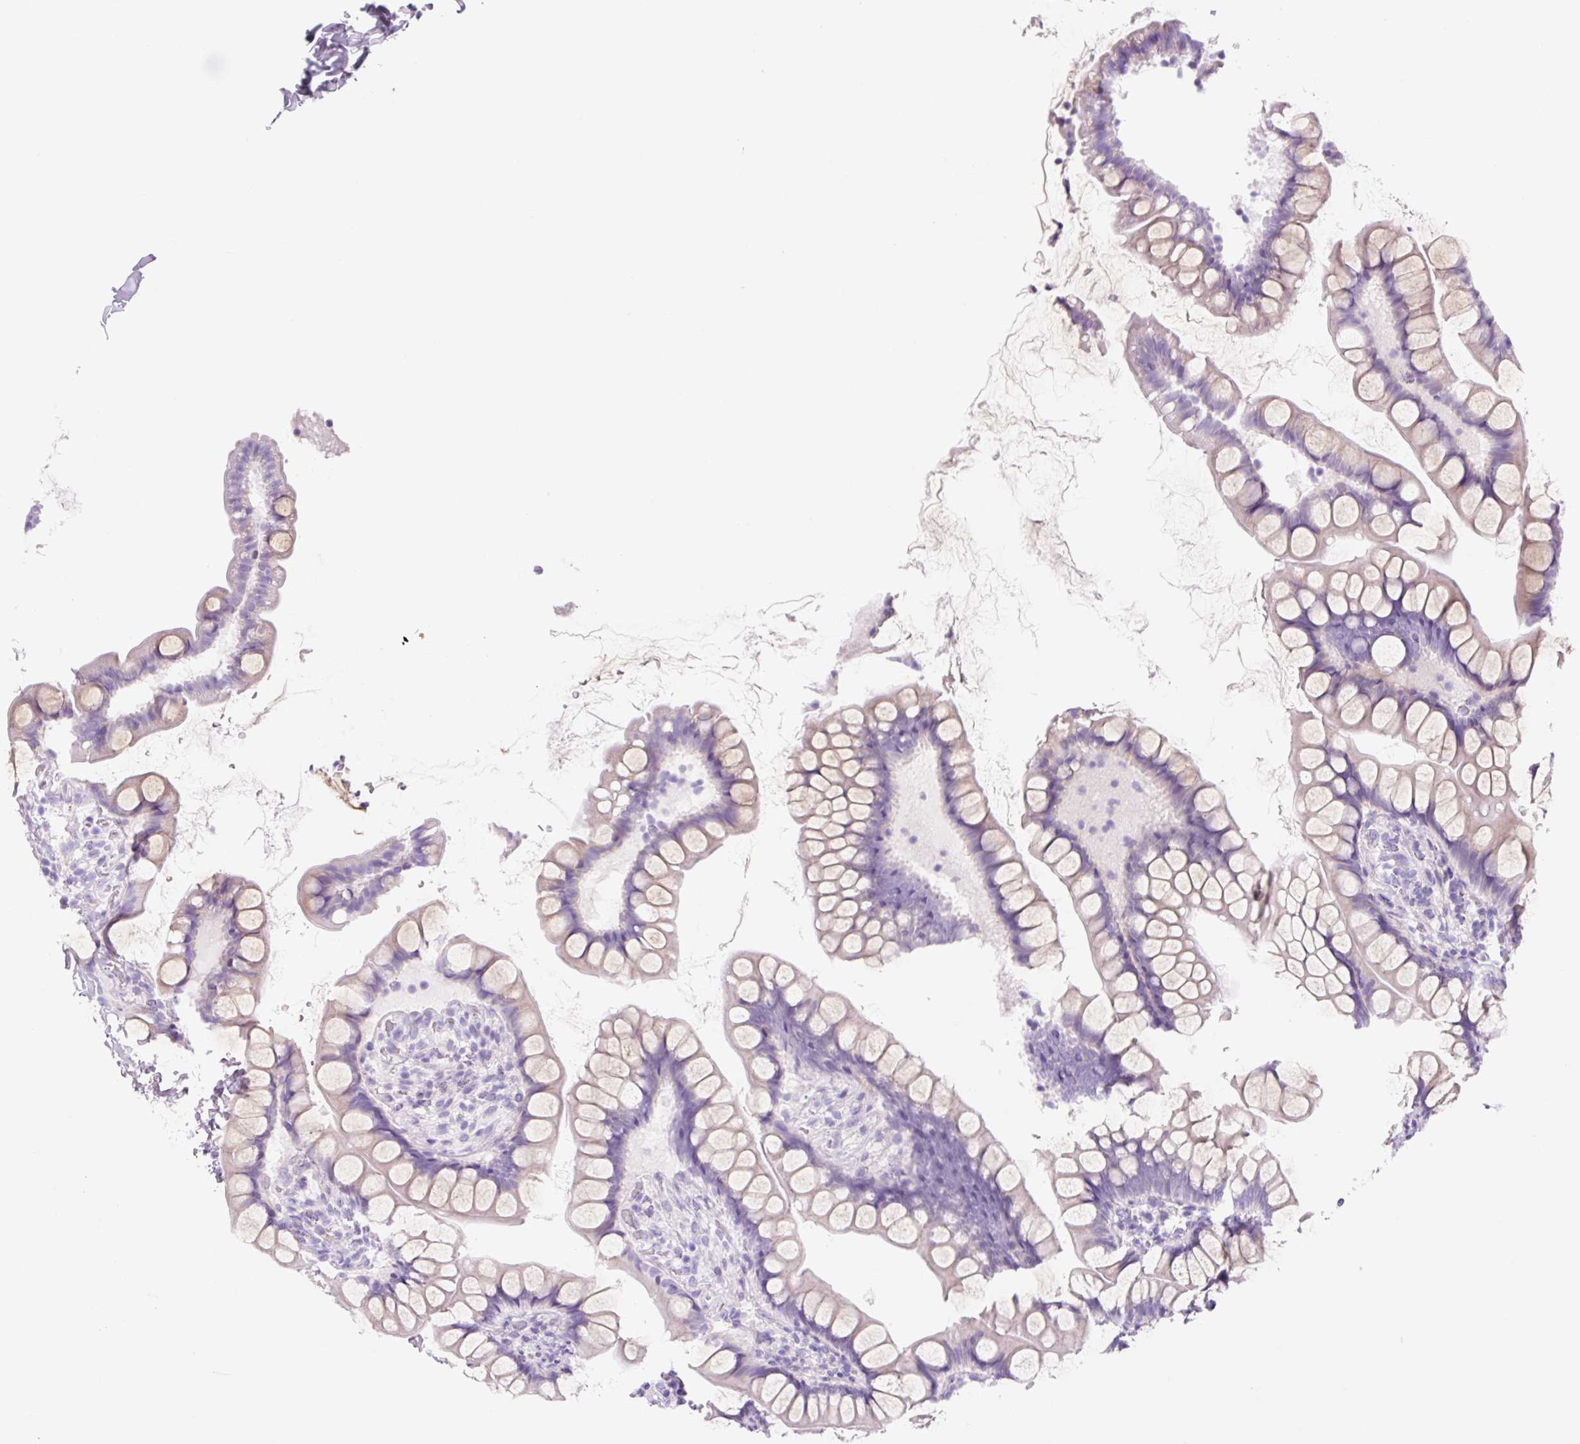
{"staining": {"intensity": "negative", "quantity": "none", "location": "none"}, "tissue": "small intestine", "cell_type": "Glandular cells", "image_type": "normal", "snomed": [{"axis": "morphology", "description": "Normal tissue, NOS"}, {"axis": "topography", "description": "Small intestine"}], "caption": "Glandular cells are negative for protein expression in benign human small intestine. (DAB immunohistochemistry, high magnification).", "gene": "ZNF121", "patient": {"sex": "male", "age": 70}}